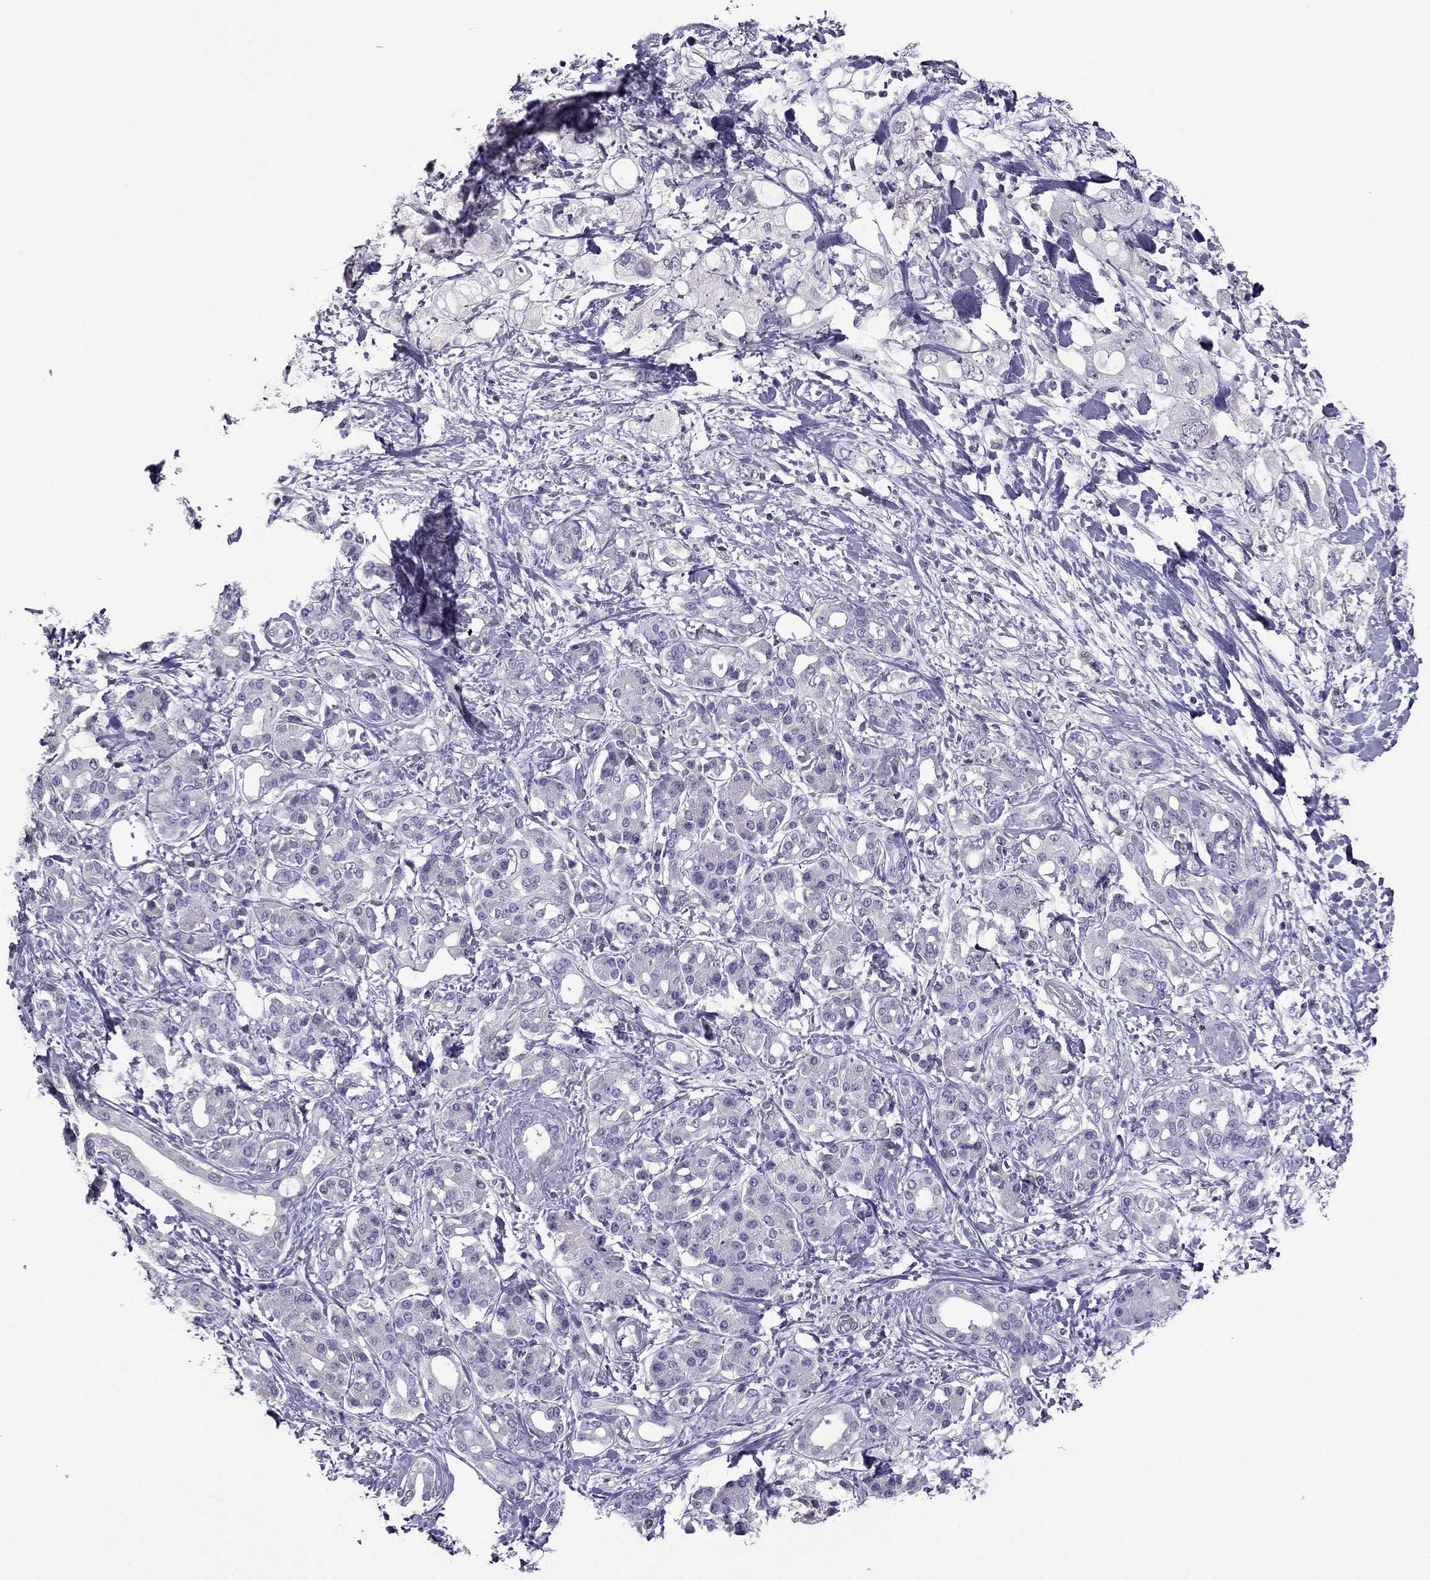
{"staining": {"intensity": "negative", "quantity": "none", "location": "none"}, "tissue": "pancreatic cancer", "cell_type": "Tumor cells", "image_type": "cancer", "snomed": [{"axis": "morphology", "description": "Adenocarcinoma, NOS"}, {"axis": "topography", "description": "Pancreas"}], "caption": "Tumor cells show no significant protein positivity in adenocarcinoma (pancreatic).", "gene": "RGS8", "patient": {"sex": "female", "age": 56}}